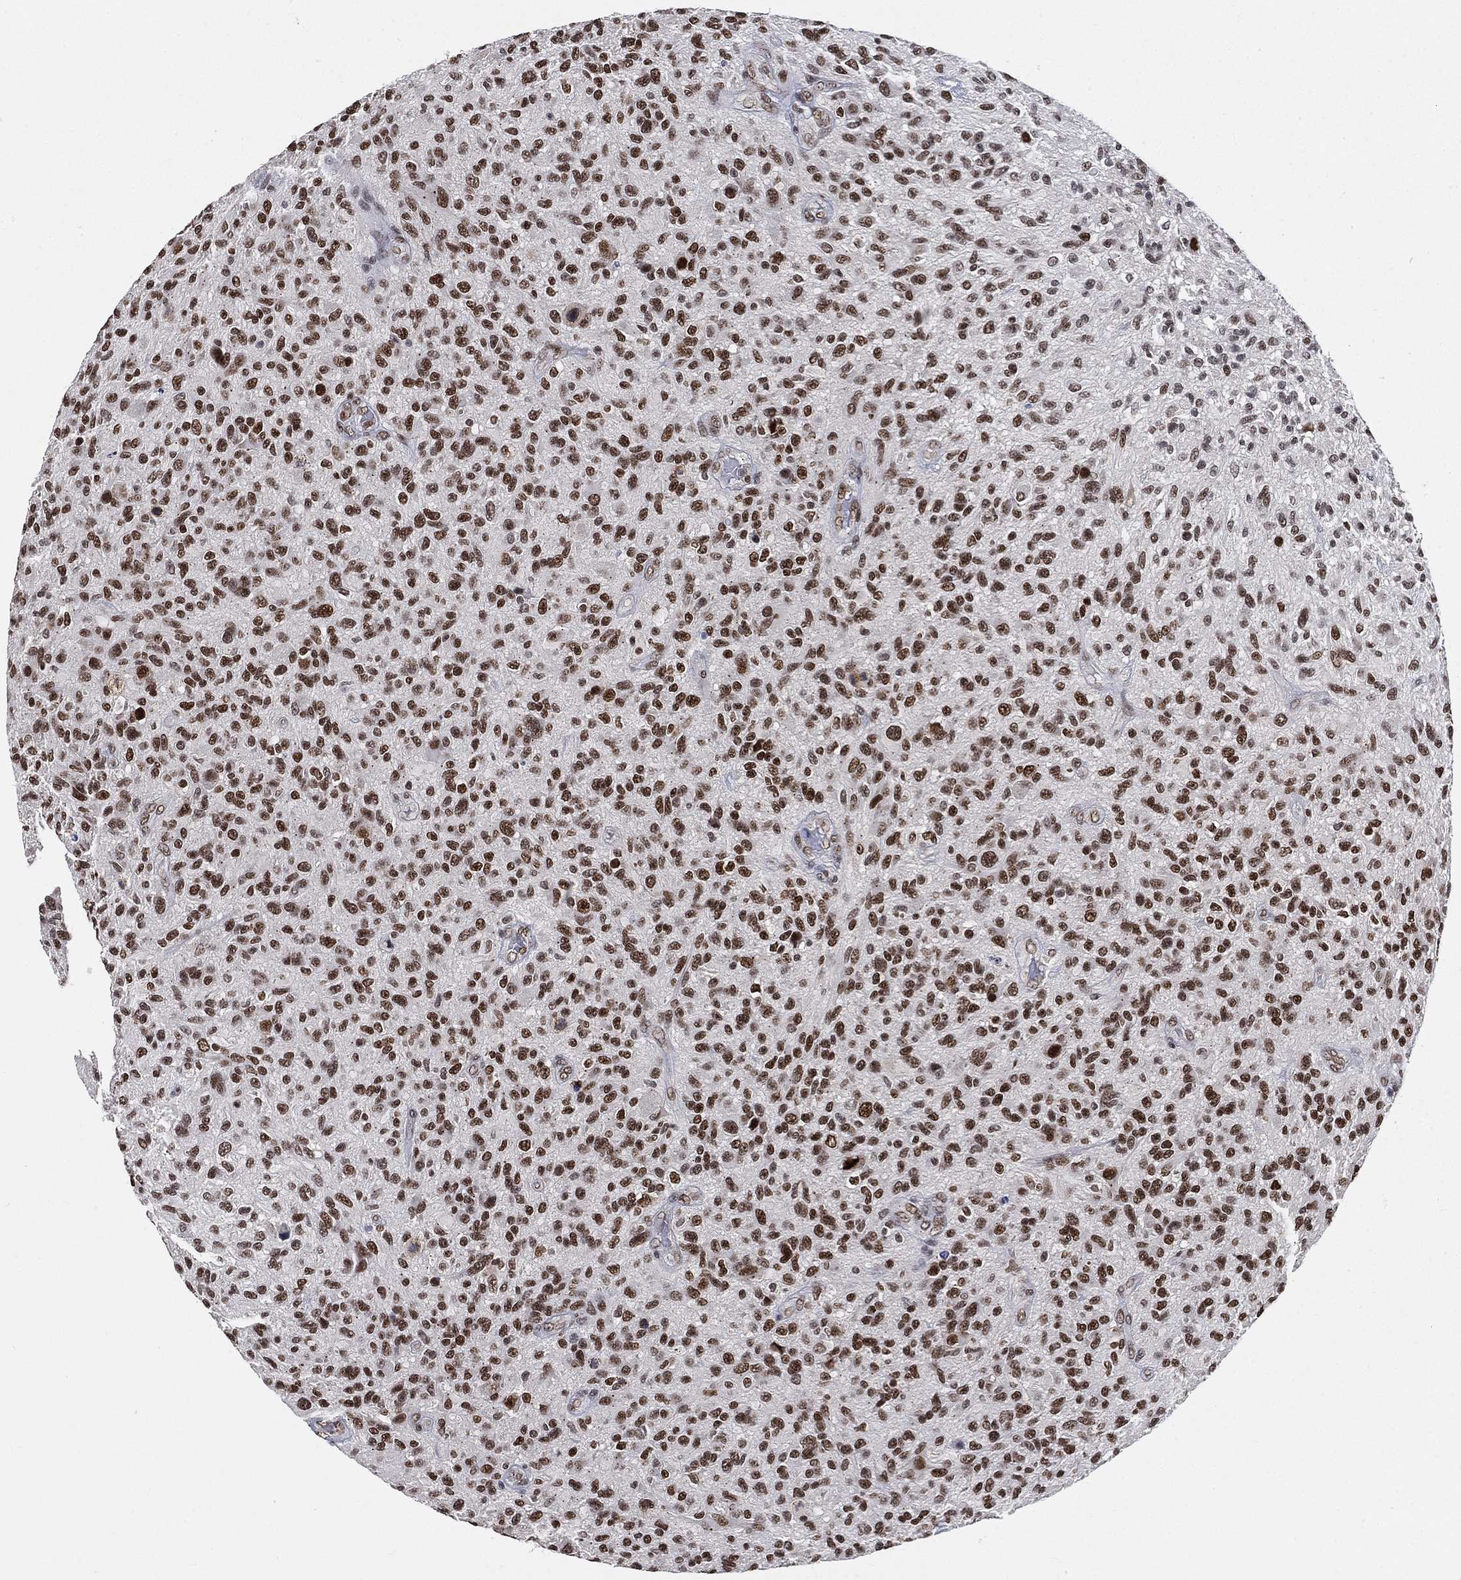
{"staining": {"intensity": "strong", "quantity": ">75%", "location": "nuclear"}, "tissue": "glioma", "cell_type": "Tumor cells", "image_type": "cancer", "snomed": [{"axis": "morphology", "description": "Glioma, malignant, High grade"}, {"axis": "topography", "description": "Brain"}], "caption": "Tumor cells reveal high levels of strong nuclear staining in approximately >75% of cells in malignant glioma (high-grade). Immunohistochemistry stains the protein of interest in brown and the nuclei are stained blue.", "gene": "YLPM1", "patient": {"sex": "male", "age": 47}}